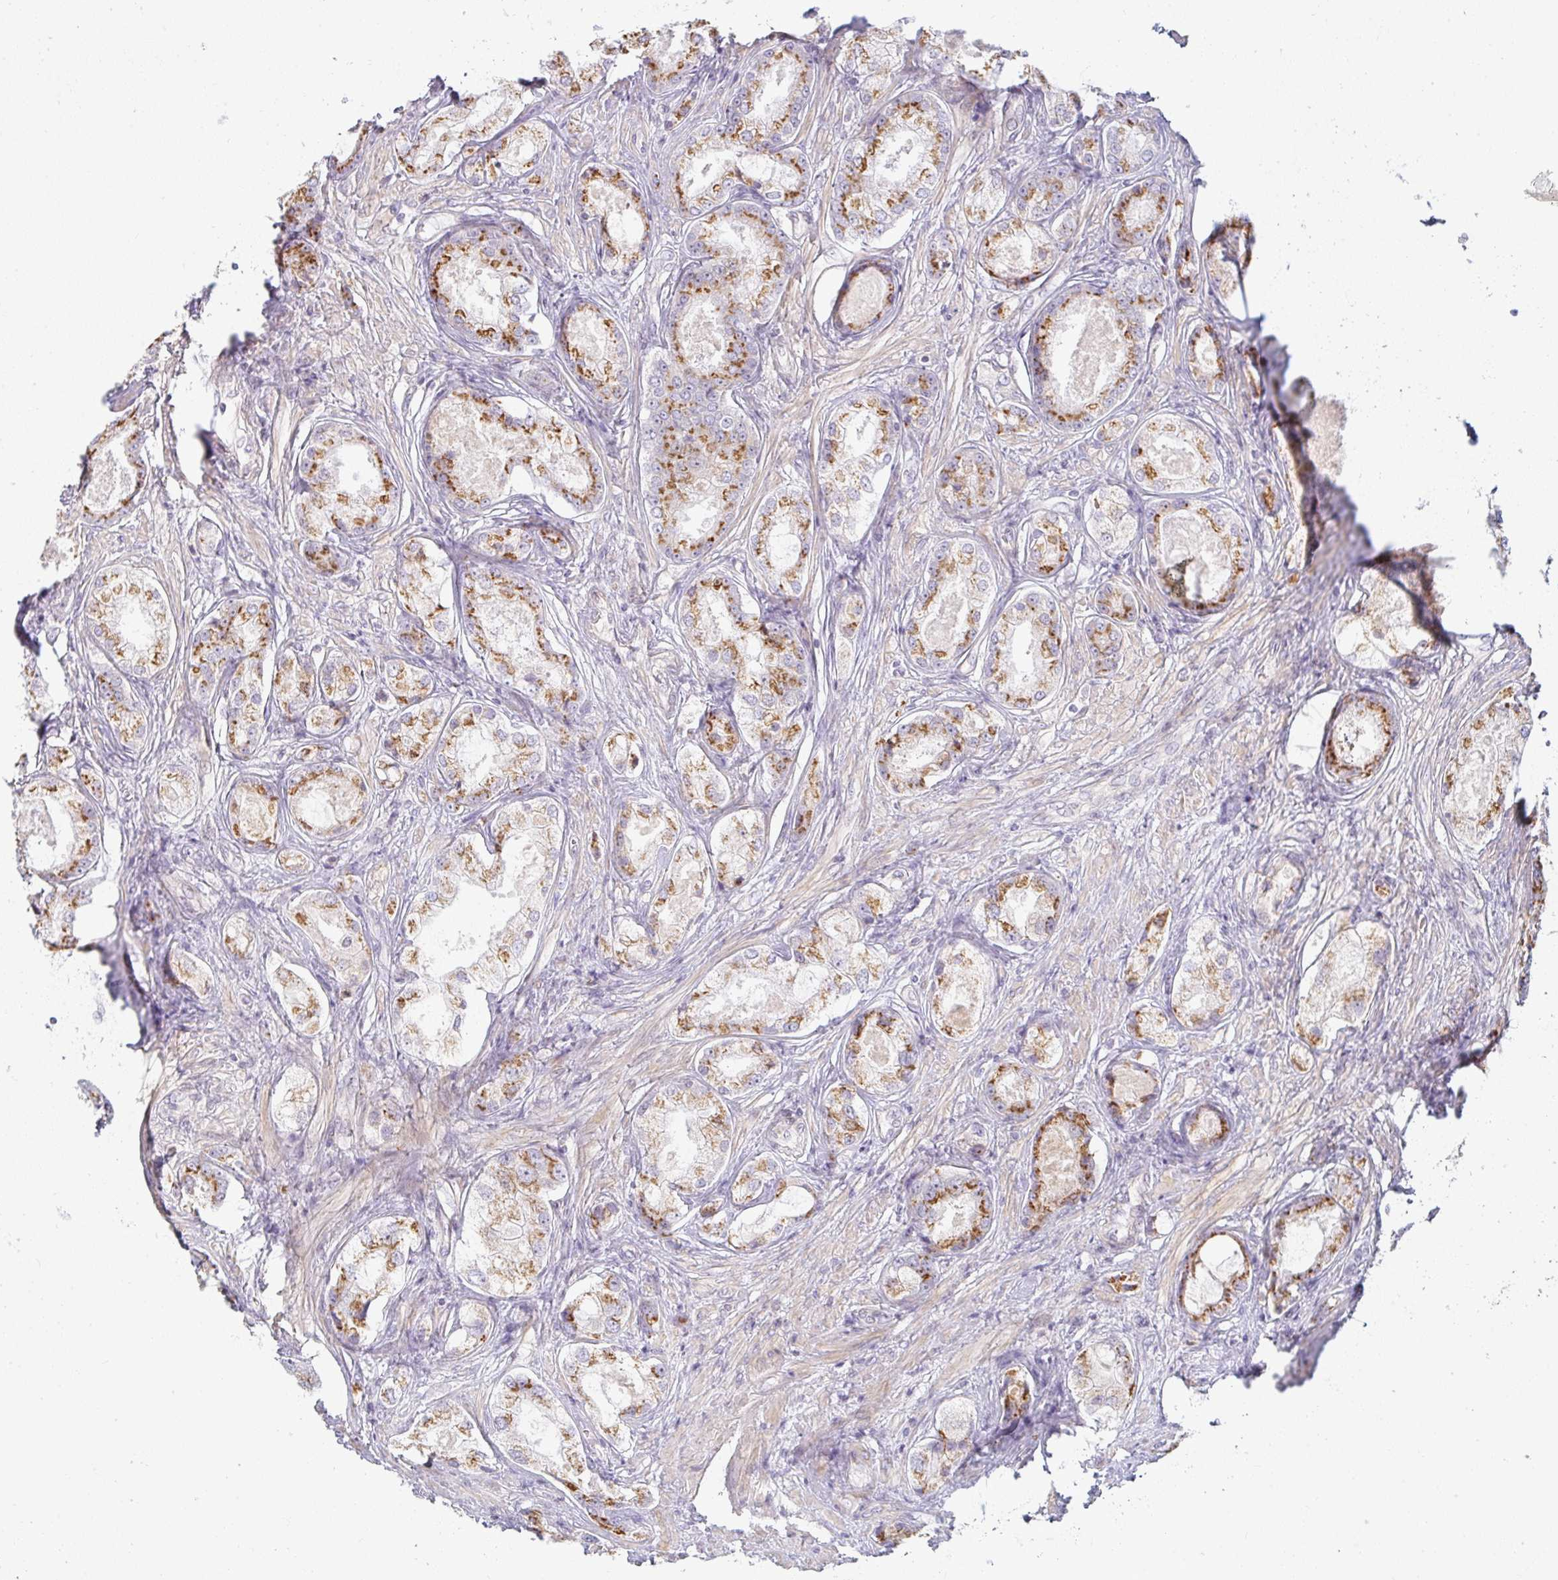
{"staining": {"intensity": "moderate", "quantity": ">75%", "location": "cytoplasmic/membranous"}, "tissue": "prostate cancer", "cell_type": "Tumor cells", "image_type": "cancer", "snomed": [{"axis": "morphology", "description": "Adenocarcinoma, Low grade"}, {"axis": "topography", "description": "Prostate"}], "caption": "Immunohistochemistry micrograph of neoplastic tissue: prostate adenocarcinoma (low-grade) stained using IHC reveals medium levels of moderate protein expression localized specifically in the cytoplasmic/membranous of tumor cells, appearing as a cytoplasmic/membranous brown color.", "gene": "MOB1A", "patient": {"sex": "male", "age": 68}}